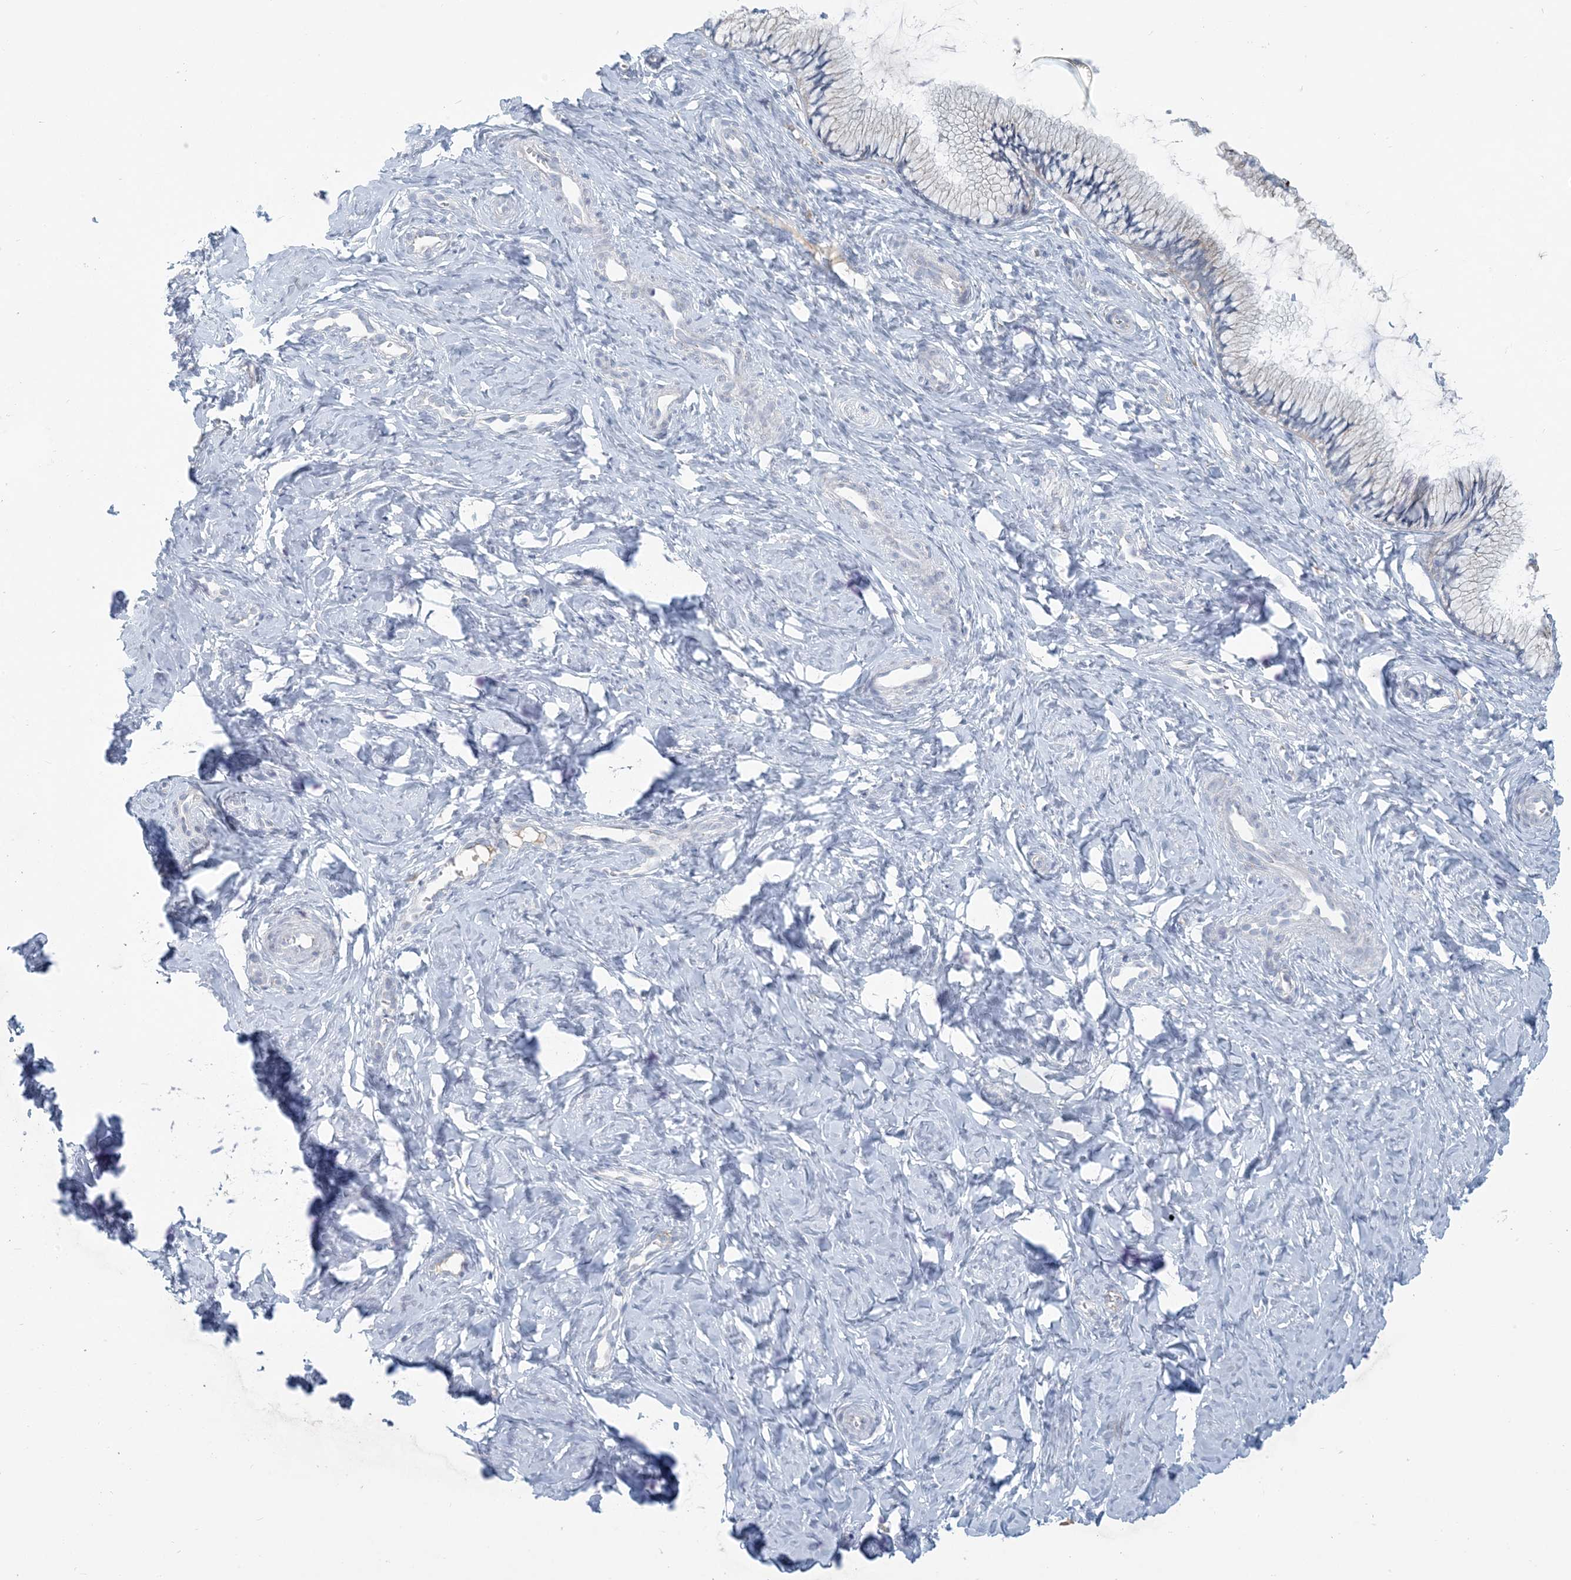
{"staining": {"intensity": "negative", "quantity": "none", "location": "none"}, "tissue": "cervix", "cell_type": "Glandular cells", "image_type": "normal", "snomed": [{"axis": "morphology", "description": "Normal tissue, NOS"}, {"axis": "topography", "description": "Cervix"}], "caption": "Immunohistochemistry (IHC) of normal cervix exhibits no expression in glandular cells.", "gene": "SCML1", "patient": {"sex": "female", "age": 27}}